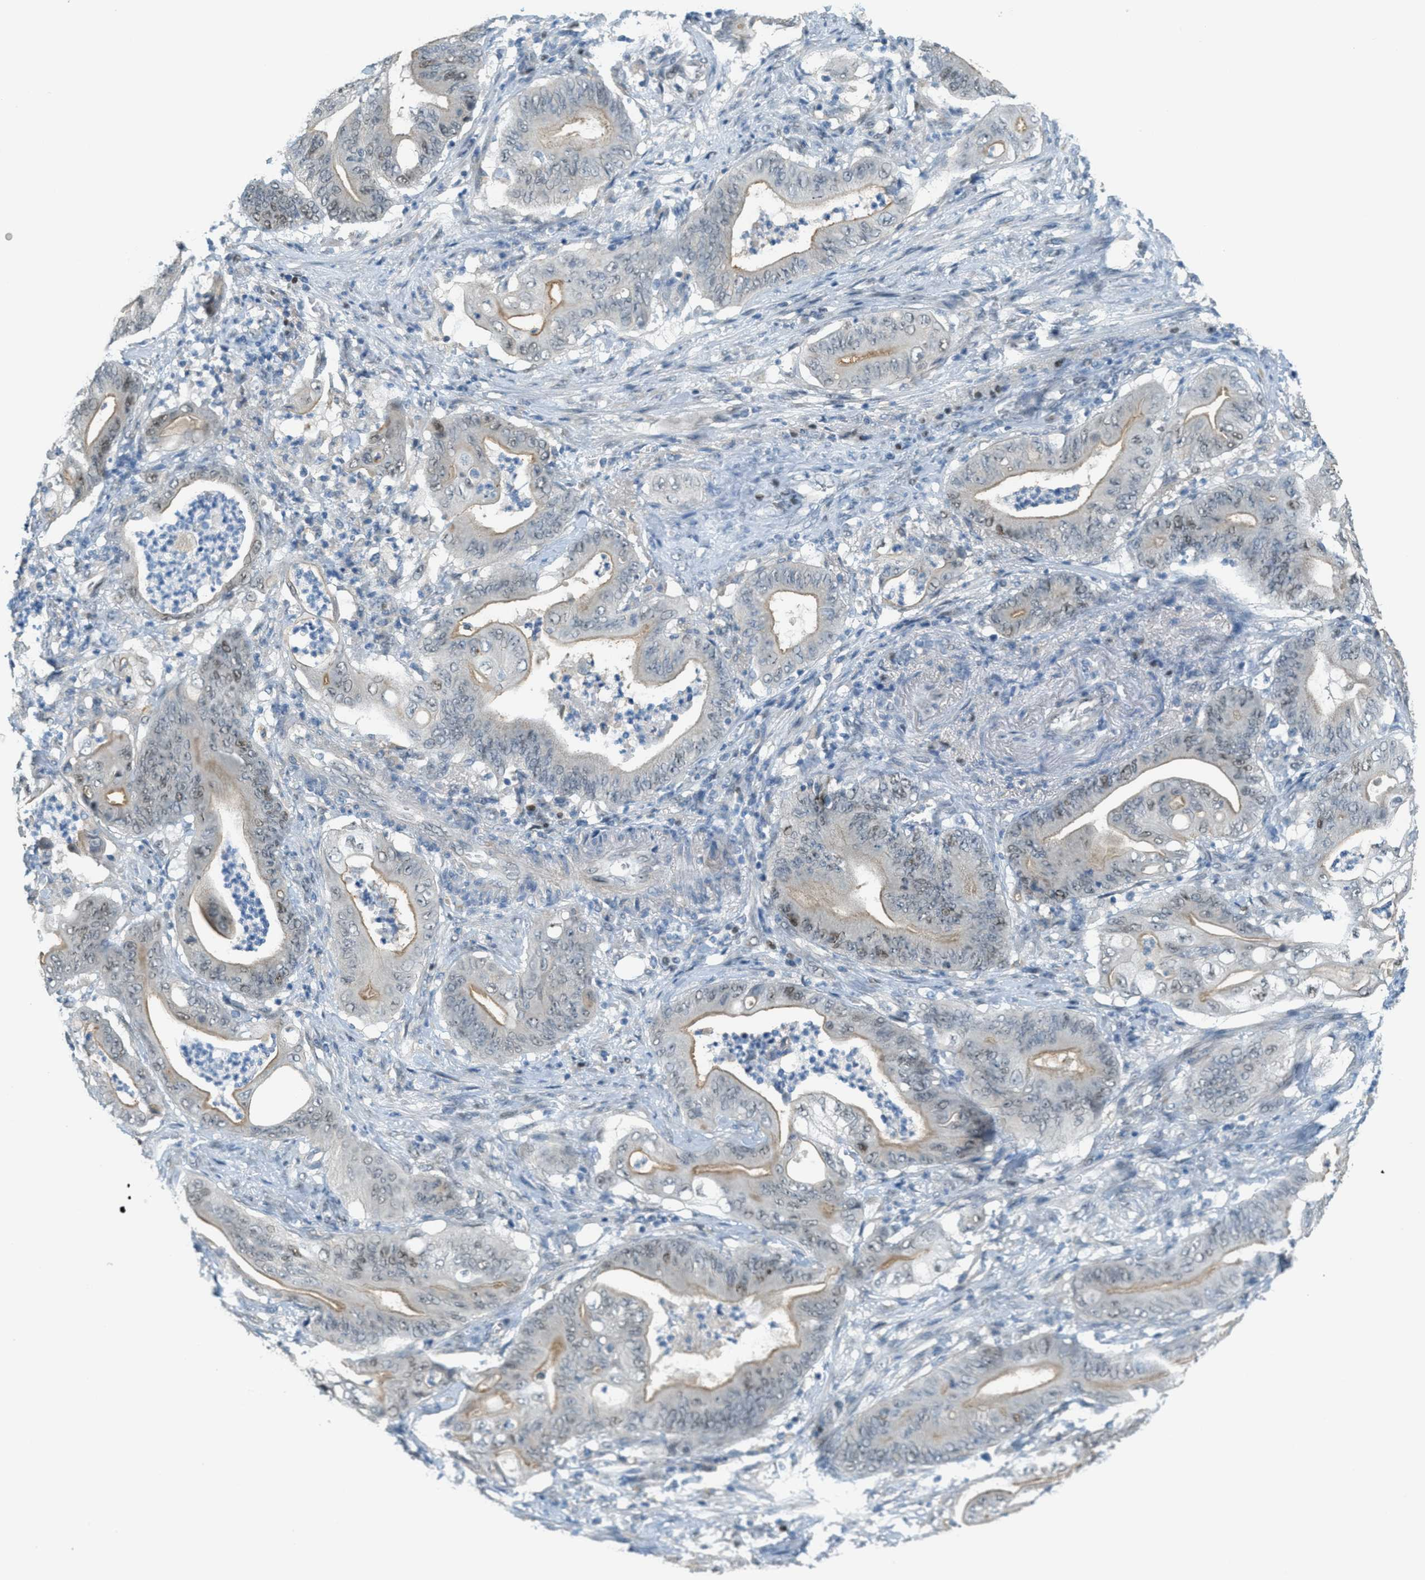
{"staining": {"intensity": "weak", "quantity": "25%-75%", "location": "cytoplasmic/membranous"}, "tissue": "stomach cancer", "cell_type": "Tumor cells", "image_type": "cancer", "snomed": [{"axis": "morphology", "description": "Adenocarcinoma, NOS"}, {"axis": "topography", "description": "Stomach"}], "caption": "Human stomach cancer stained with a brown dye demonstrates weak cytoplasmic/membranous positive staining in approximately 25%-75% of tumor cells.", "gene": "TCF3", "patient": {"sex": "female", "age": 73}}